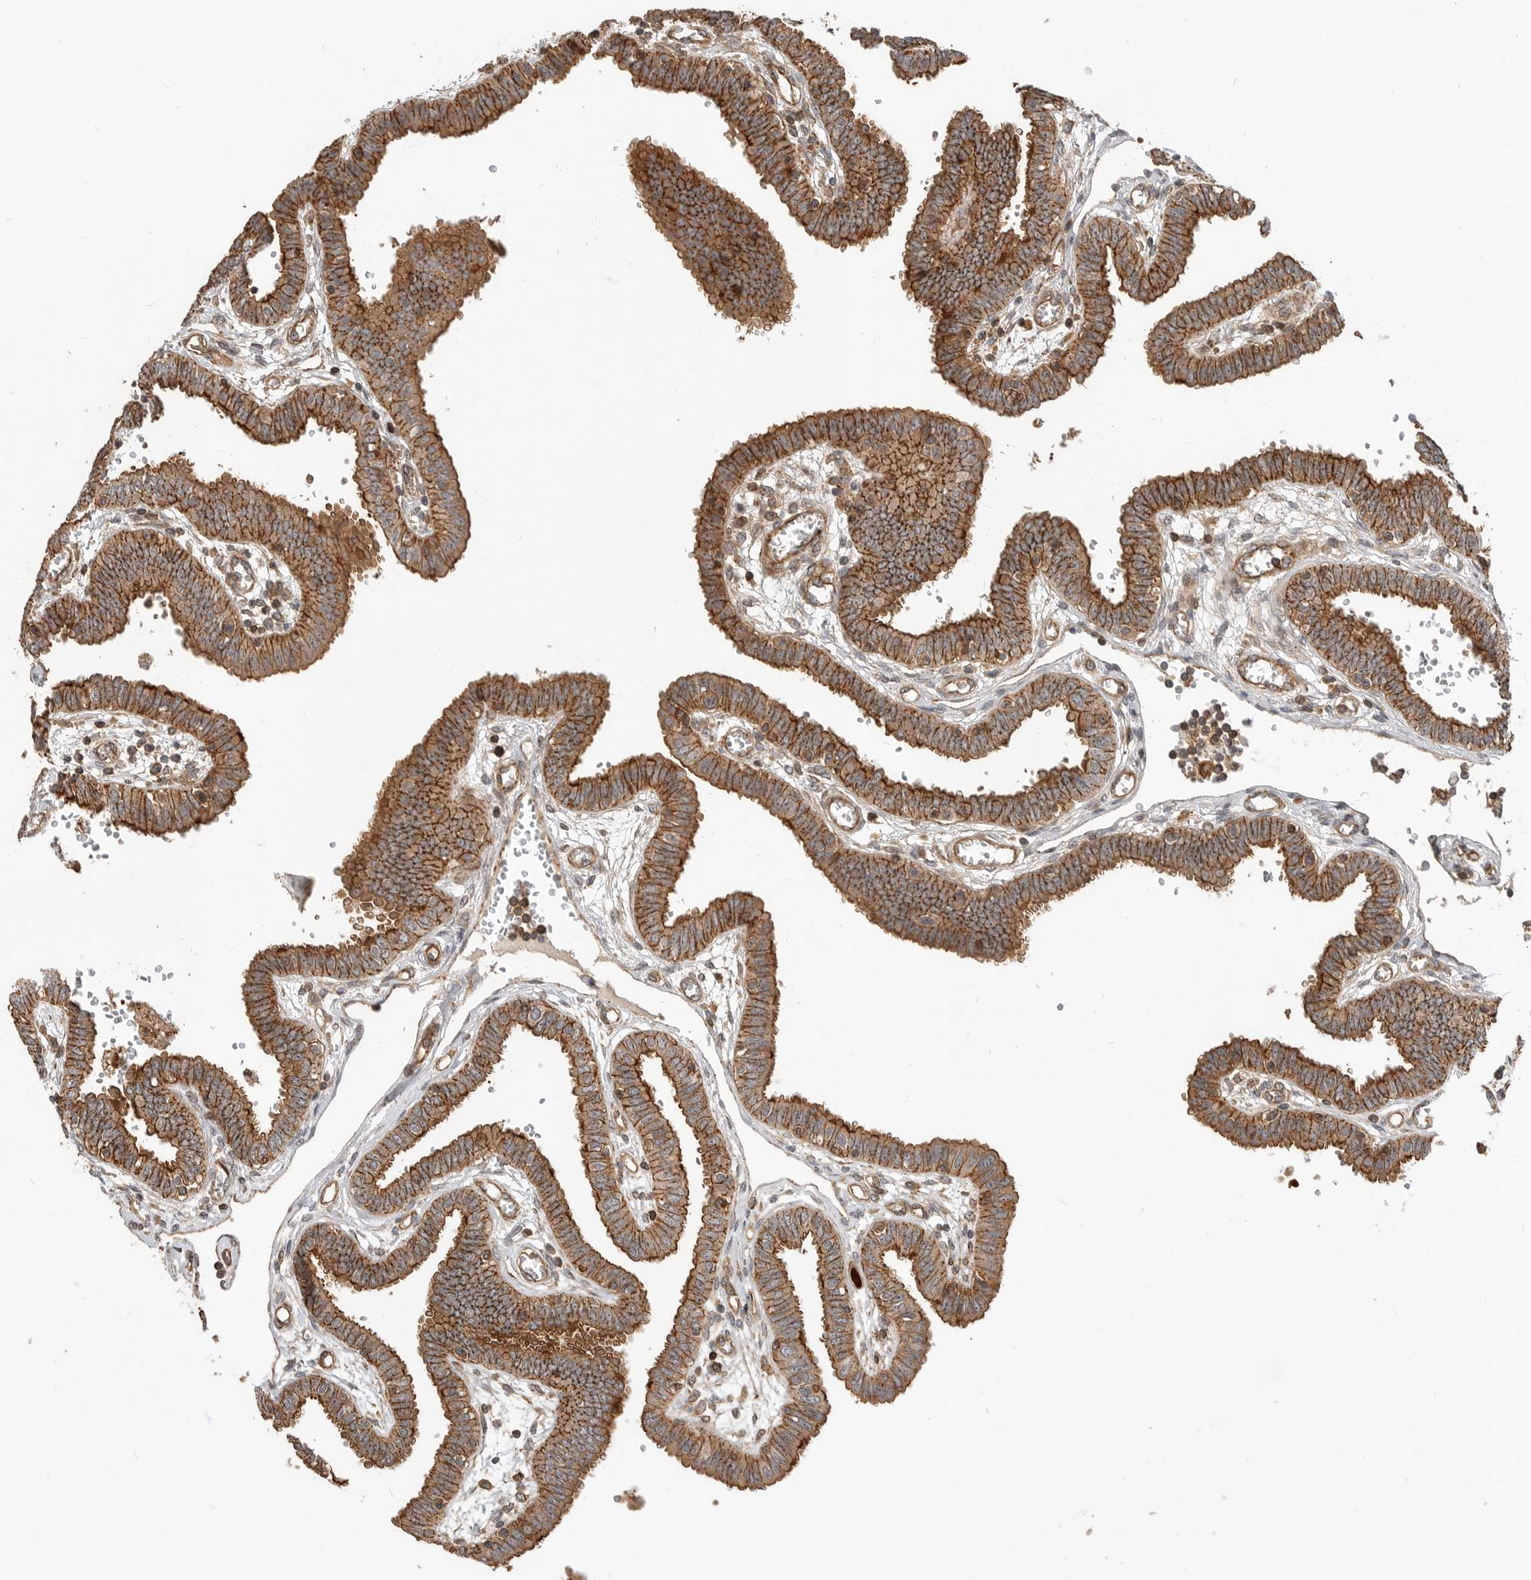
{"staining": {"intensity": "strong", "quantity": ">75%", "location": "cytoplasmic/membranous"}, "tissue": "fallopian tube", "cell_type": "Glandular cells", "image_type": "normal", "snomed": [{"axis": "morphology", "description": "Normal tissue, NOS"}, {"axis": "topography", "description": "Fallopian tube"}], "caption": "Glandular cells display high levels of strong cytoplasmic/membranous staining in about >75% of cells in unremarkable fallopian tube.", "gene": "GPATCH2", "patient": {"sex": "female", "age": 32}}